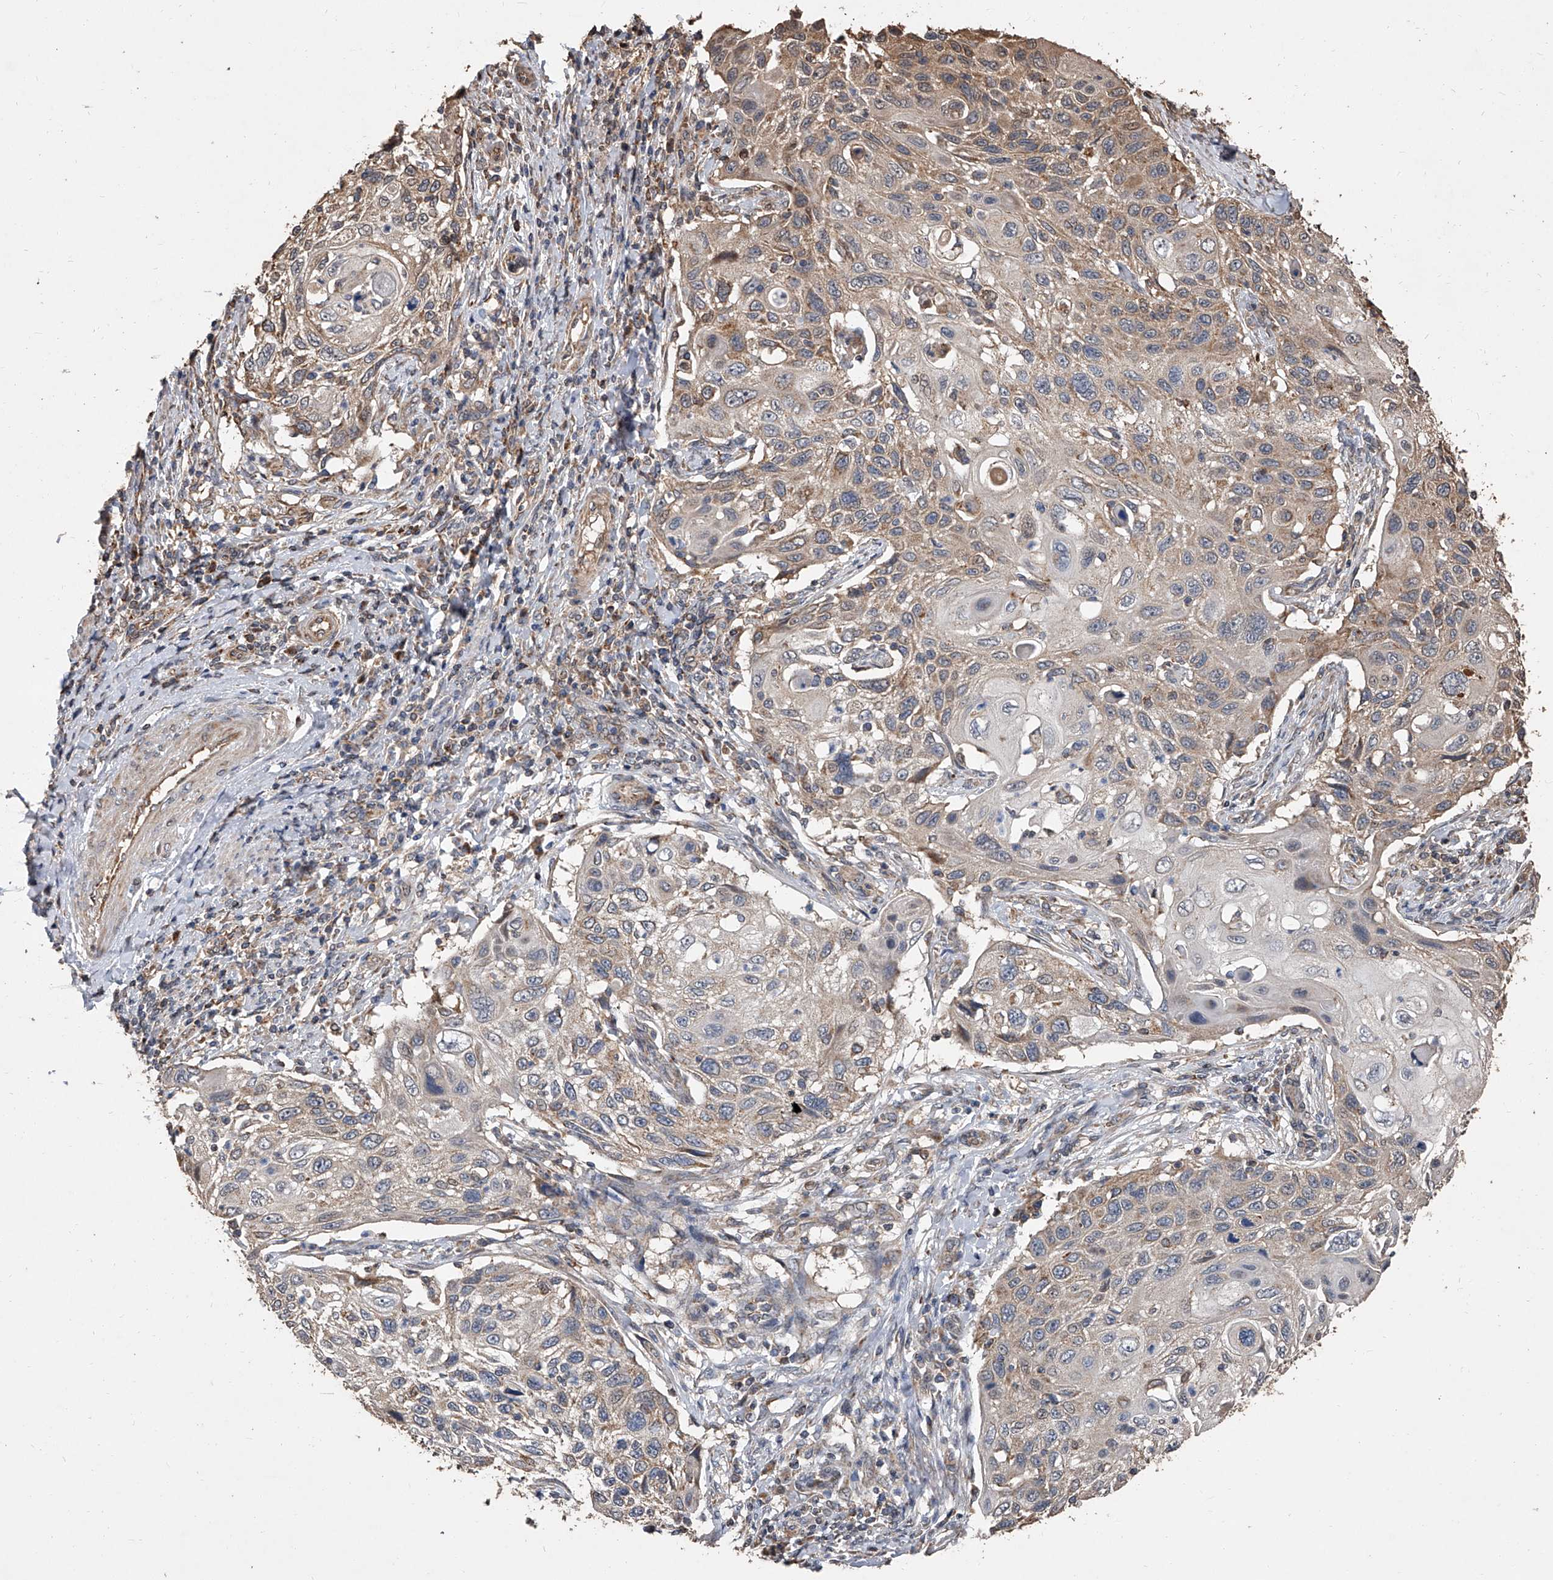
{"staining": {"intensity": "moderate", "quantity": "25%-75%", "location": "cytoplasmic/membranous"}, "tissue": "cervical cancer", "cell_type": "Tumor cells", "image_type": "cancer", "snomed": [{"axis": "morphology", "description": "Squamous cell carcinoma, NOS"}, {"axis": "topography", "description": "Cervix"}], "caption": "Cervical cancer stained with IHC exhibits moderate cytoplasmic/membranous expression in about 25%-75% of tumor cells.", "gene": "LTV1", "patient": {"sex": "female", "age": 70}}